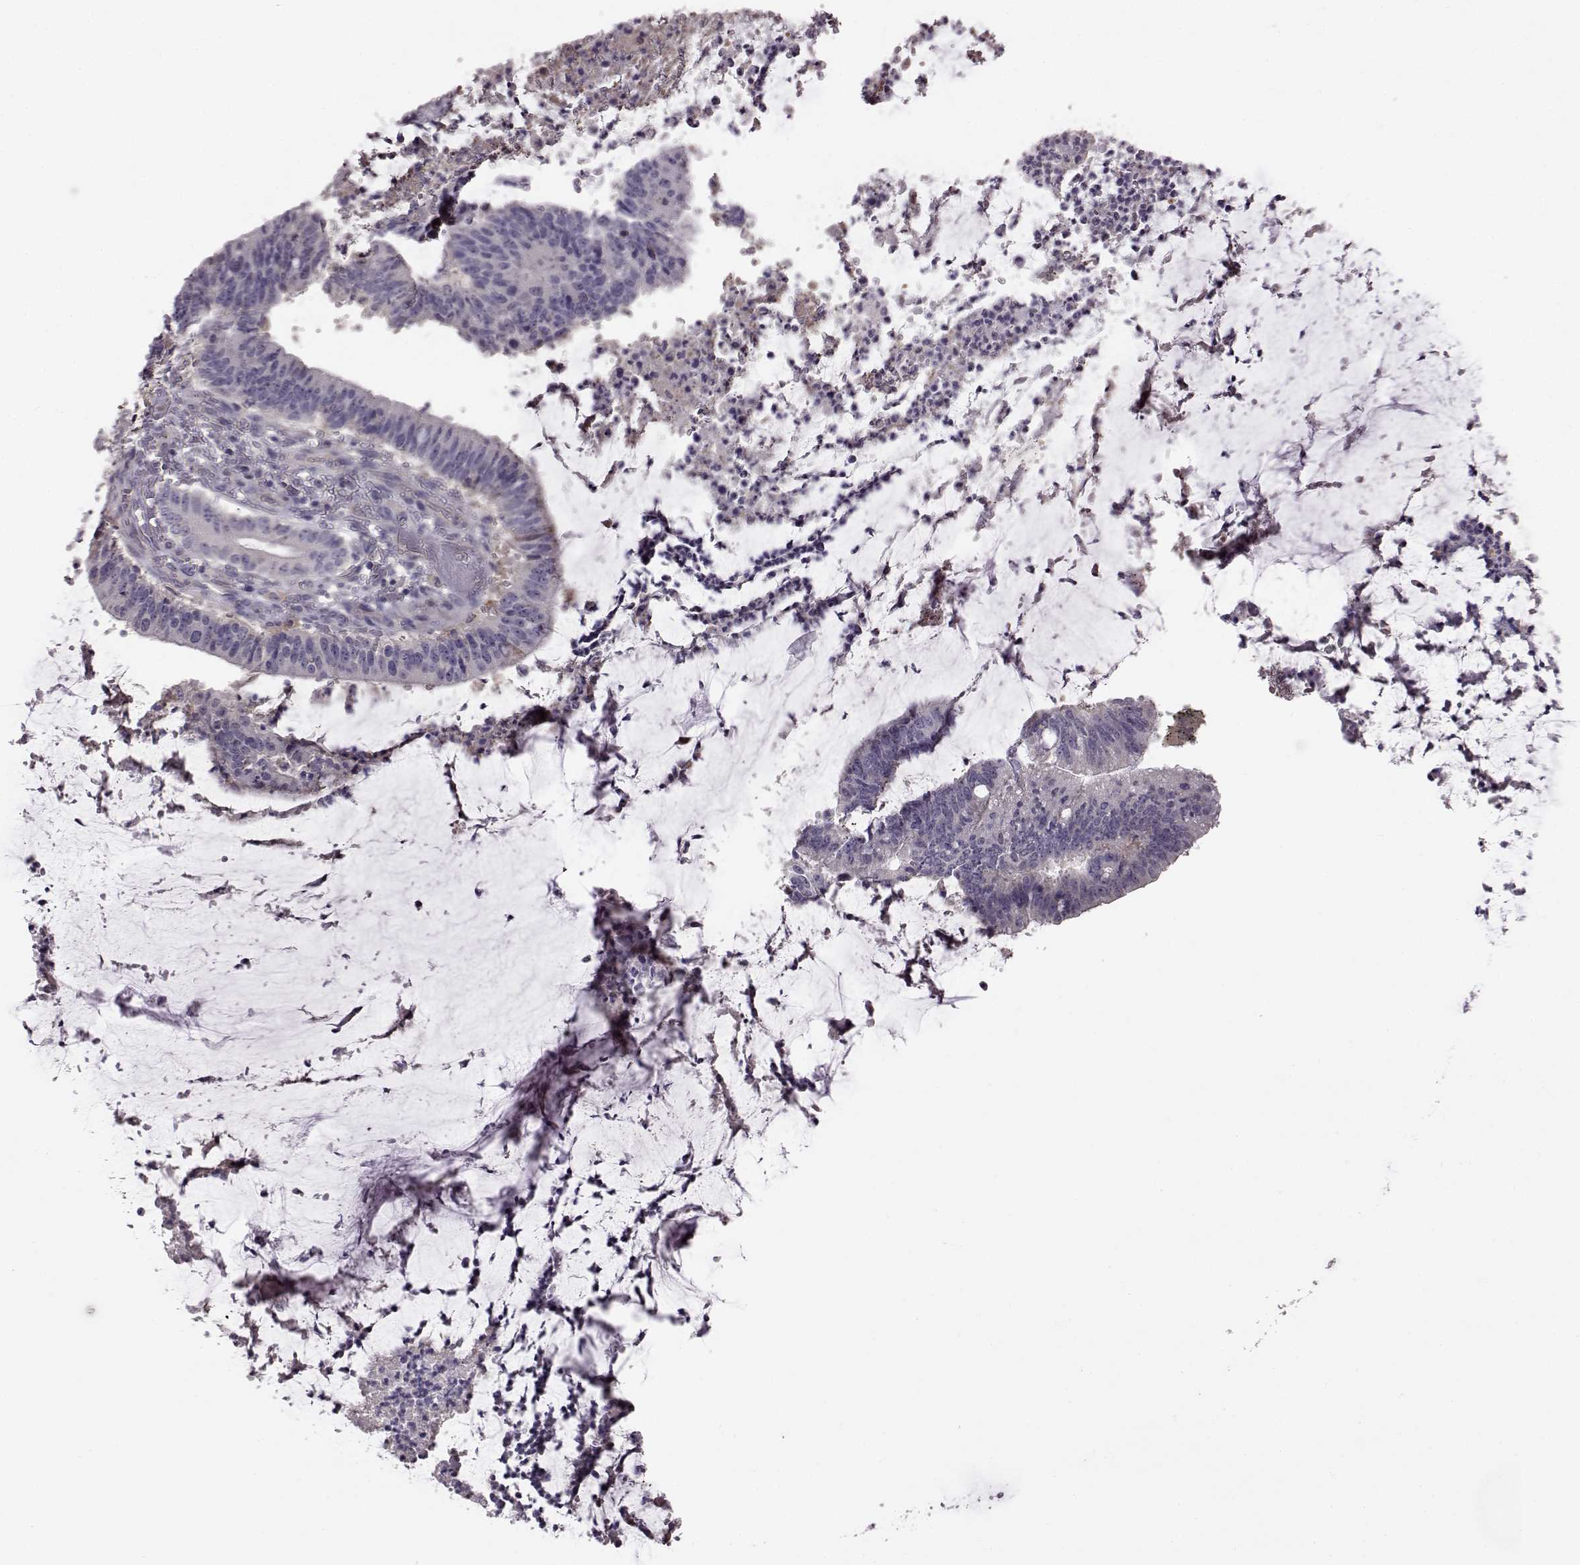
{"staining": {"intensity": "negative", "quantity": "none", "location": "none"}, "tissue": "colorectal cancer", "cell_type": "Tumor cells", "image_type": "cancer", "snomed": [{"axis": "morphology", "description": "Adenocarcinoma, NOS"}, {"axis": "topography", "description": "Colon"}], "caption": "Immunohistochemistry (IHC) histopathology image of colorectal cancer stained for a protein (brown), which reveals no expression in tumor cells.", "gene": "ADGRG2", "patient": {"sex": "female", "age": 43}}